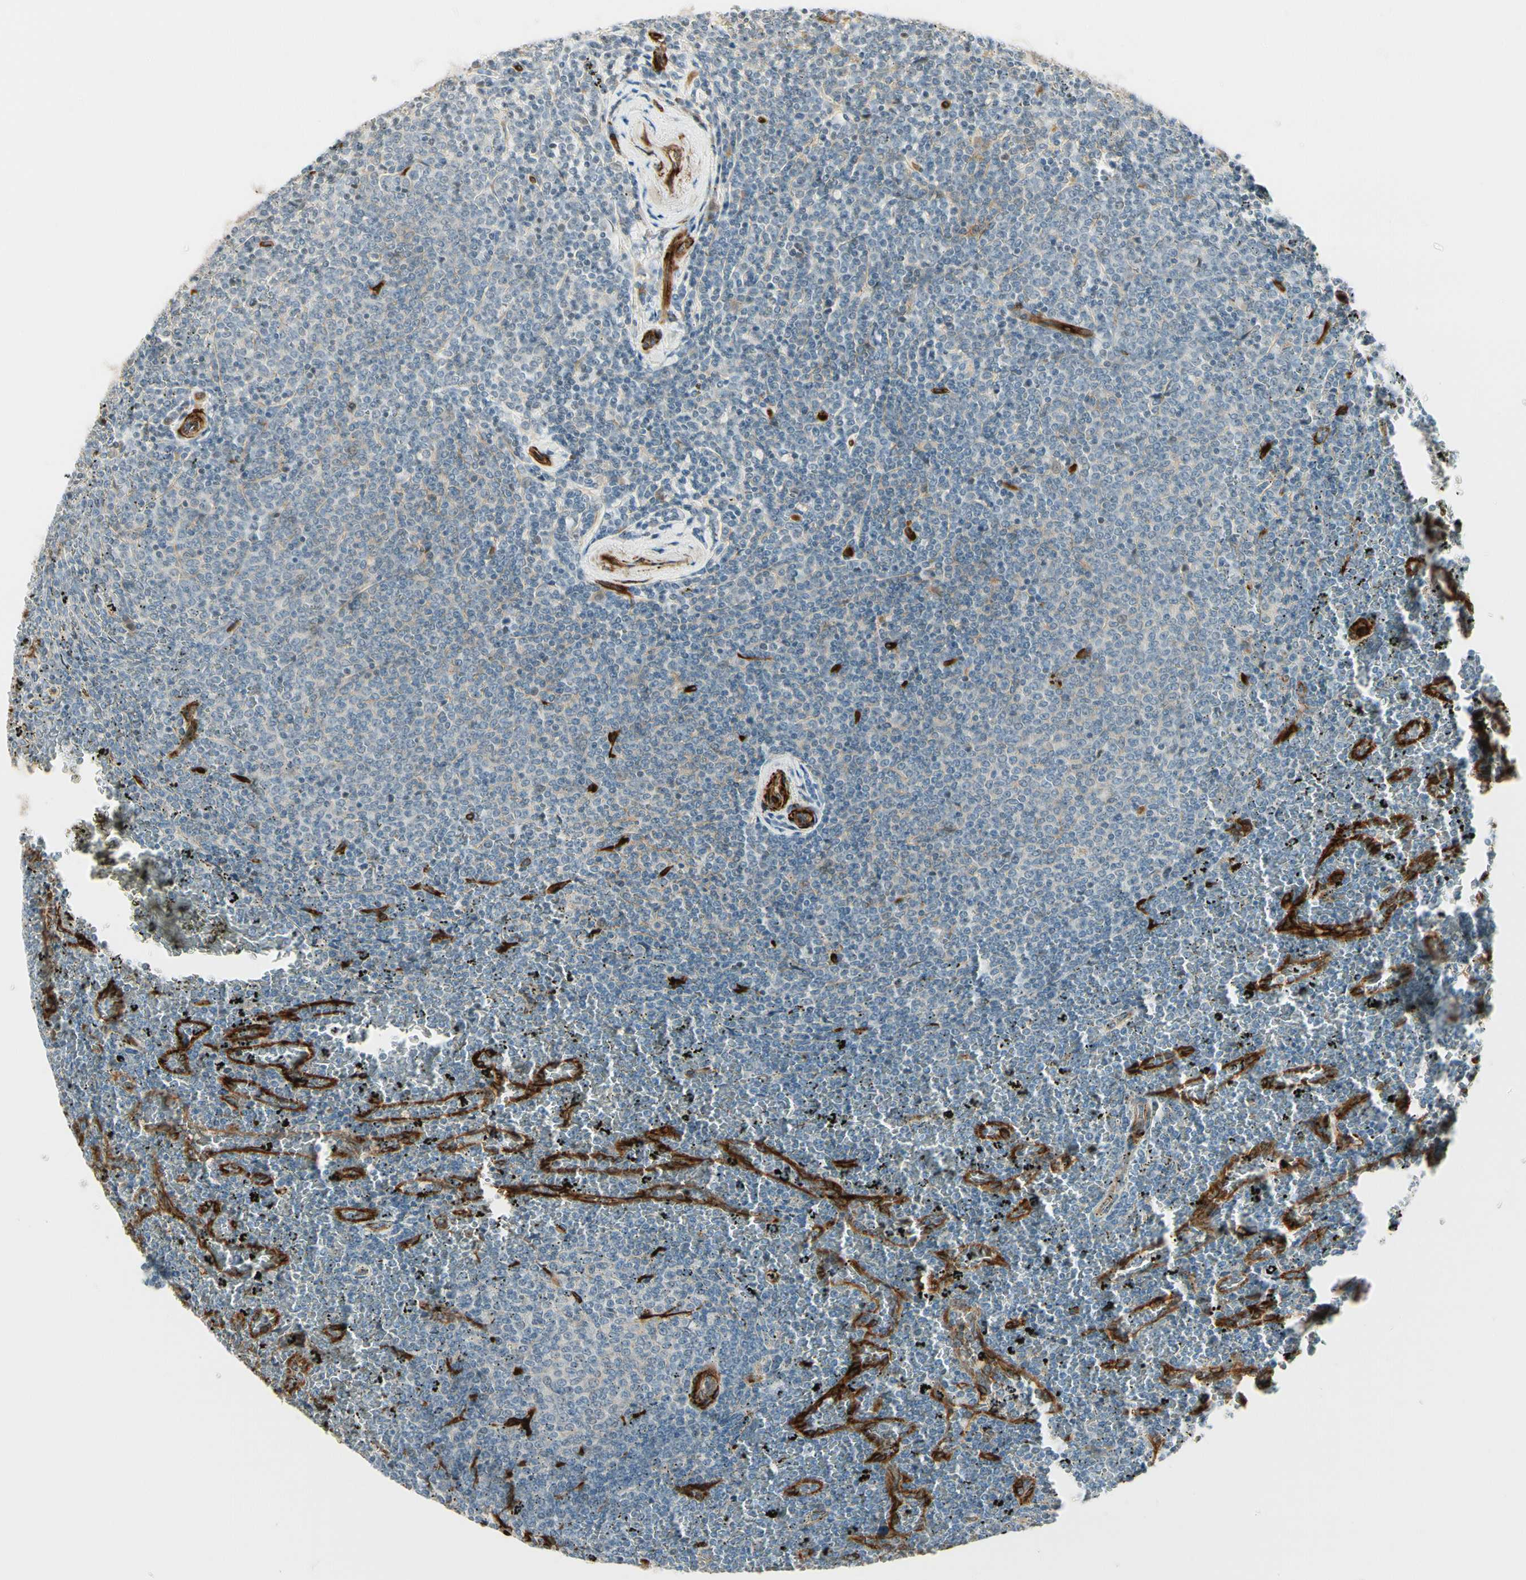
{"staining": {"intensity": "negative", "quantity": "none", "location": "none"}, "tissue": "lymphoma", "cell_type": "Tumor cells", "image_type": "cancer", "snomed": [{"axis": "morphology", "description": "Malignant lymphoma, non-Hodgkin's type, Low grade"}, {"axis": "topography", "description": "Spleen"}], "caption": "Immunohistochemistry (IHC) of low-grade malignant lymphoma, non-Hodgkin's type demonstrates no positivity in tumor cells.", "gene": "MCAM", "patient": {"sex": "female", "age": 77}}